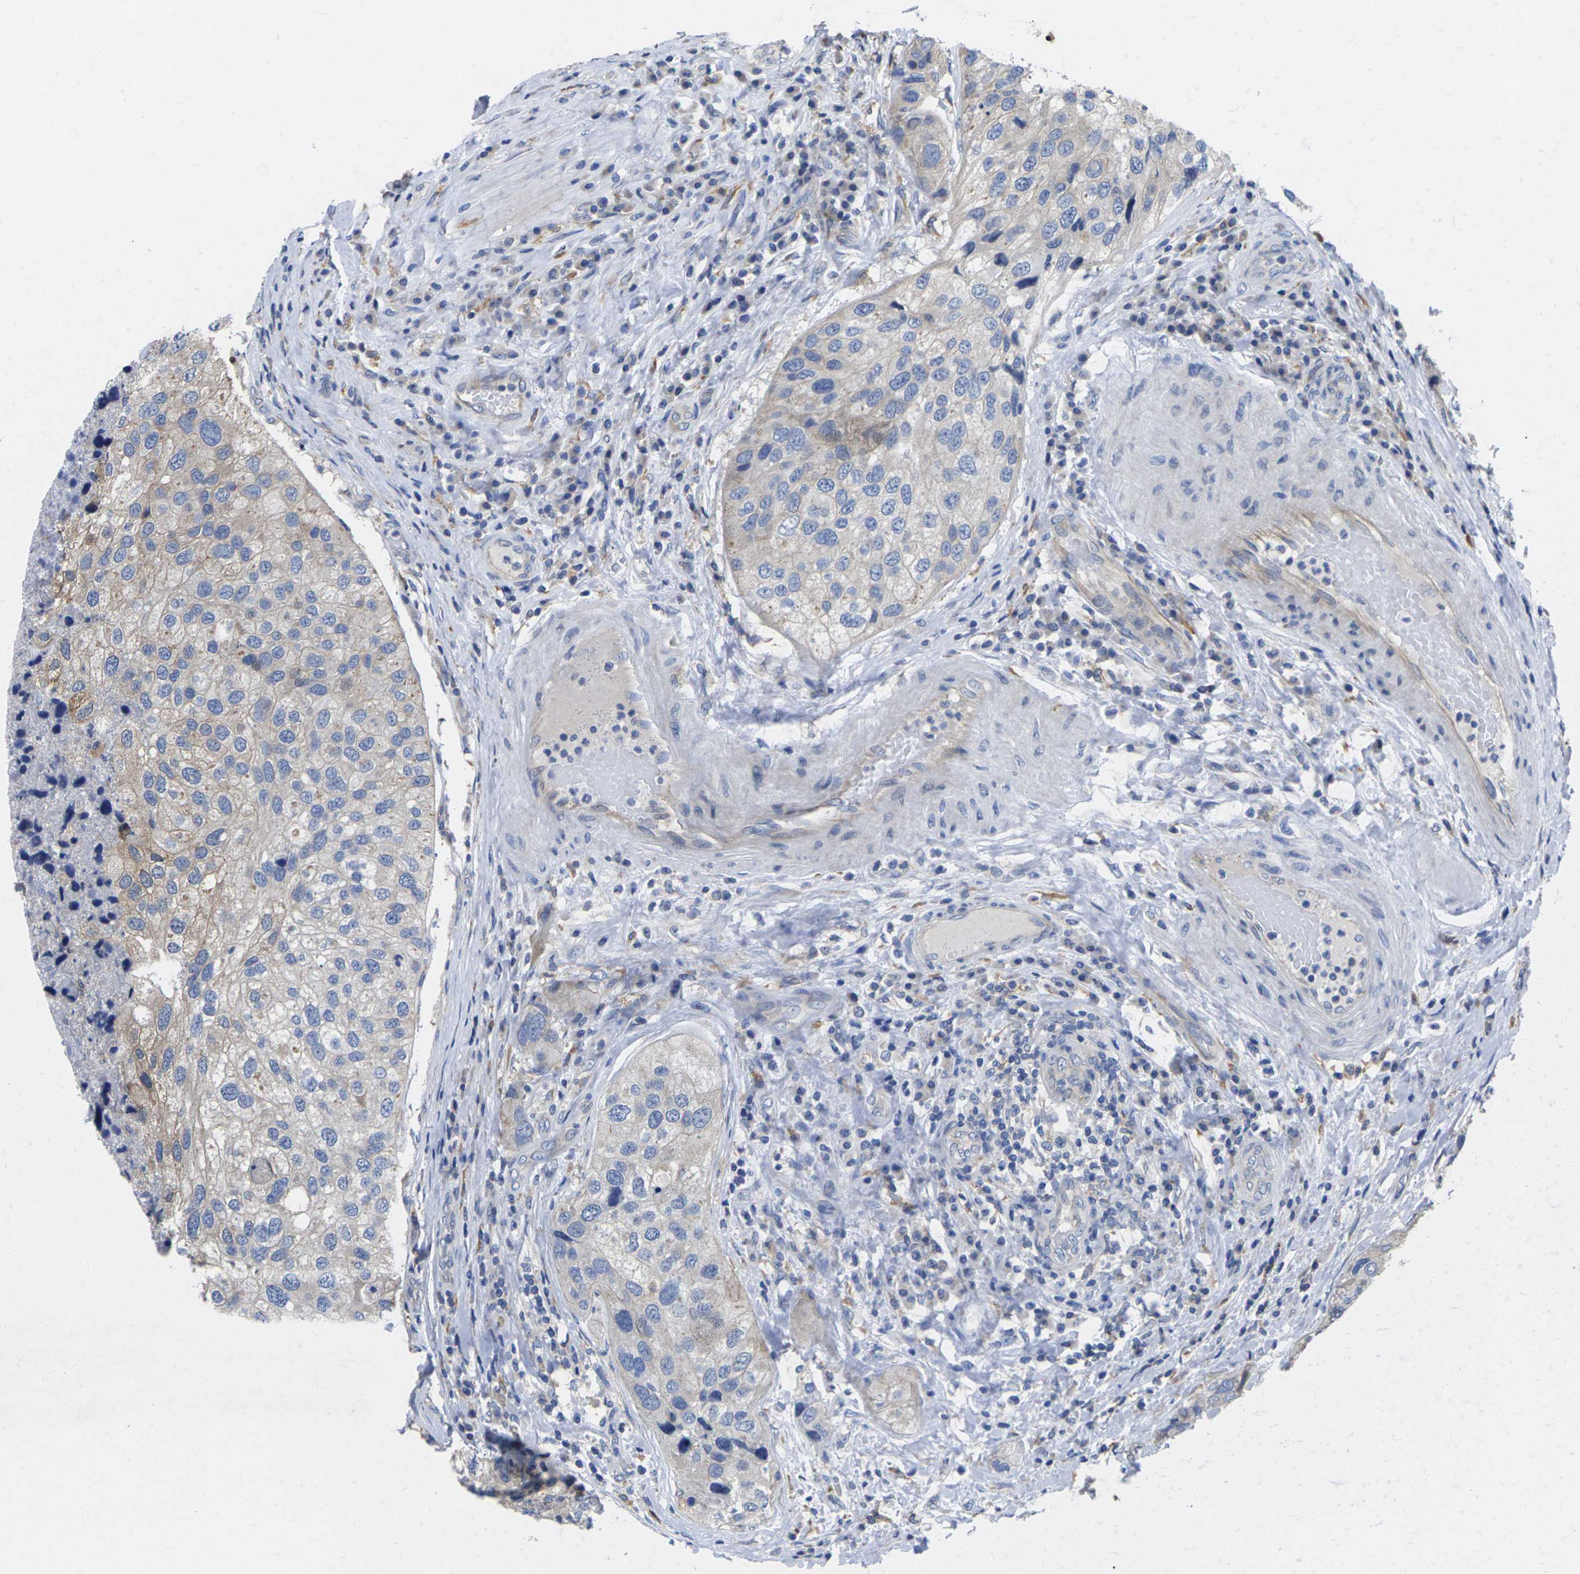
{"staining": {"intensity": "weak", "quantity": "<25%", "location": "cytoplasmic/membranous"}, "tissue": "urothelial cancer", "cell_type": "Tumor cells", "image_type": "cancer", "snomed": [{"axis": "morphology", "description": "Urothelial carcinoma, High grade"}, {"axis": "topography", "description": "Urinary bladder"}], "caption": "This is an IHC histopathology image of human urothelial carcinoma (high-grade). There is no staining in tumor cells.", "gene": "SCNN1A", "patient": {"sex": "female", "age": 64}}